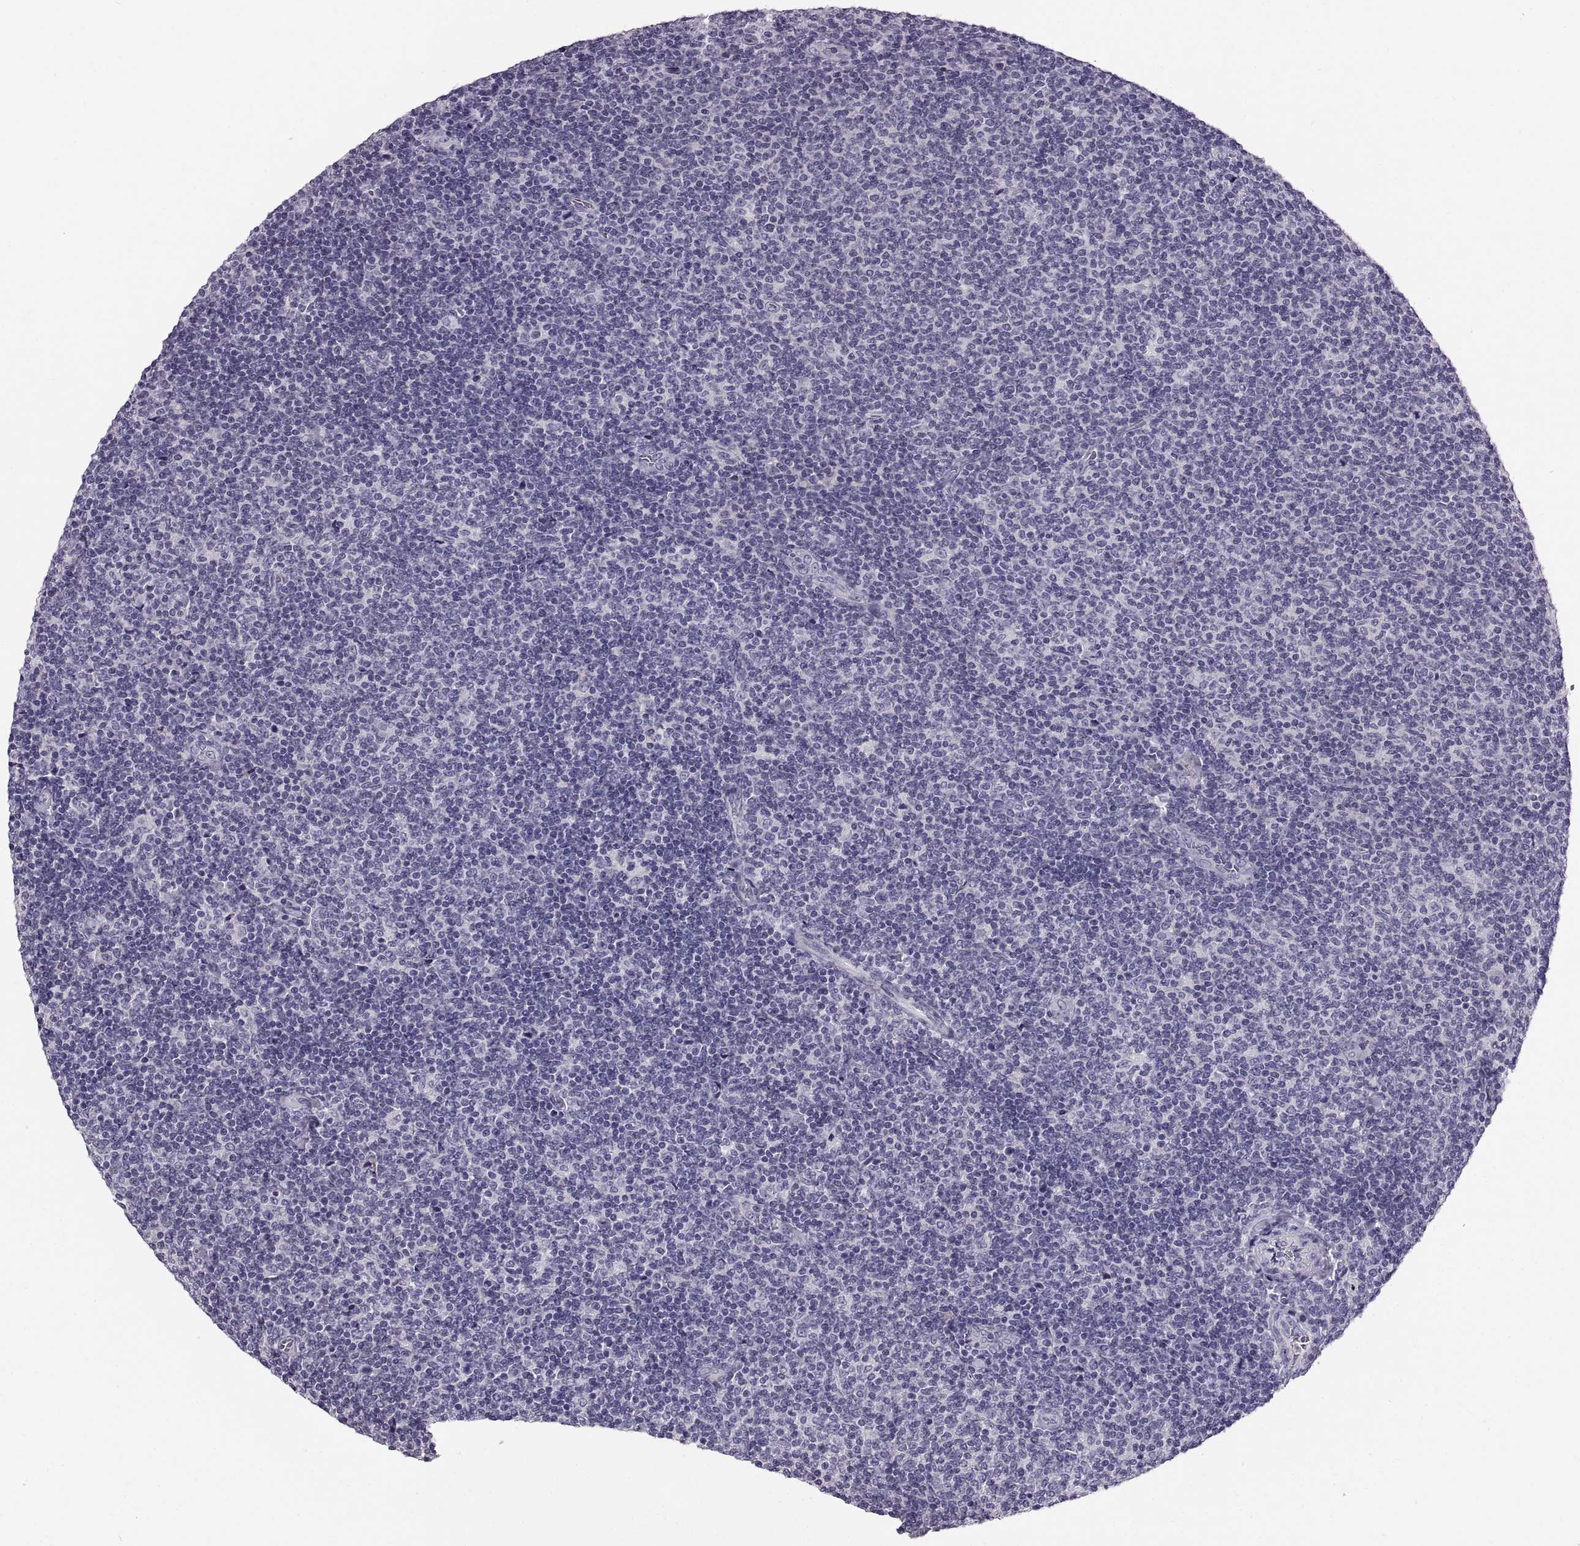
{"staining": {"intensity": "negative", "quantity": "none", "location": "none"}, "tissue": "lymphoma", "cell_type": "Tumor cells", "image_type": "cancer", "snomed": [{"axis": "morphology", "description": "Malignant lymphoma, non-Hodgkin's type, Low grade"}, {"axis": "topography", "description": "Lymph node"}], "caption": "IHC histopathology image of neoplastic tissue: malignant lymphoma, non-Hodgkin's type (low-grade) stained with DAB (3,3'-diaminobenzidine) reveals no significant protein positivity in tumor cells. (Brightfield microscopy of DAB immunohistochemistry (IHC) at high magnification).", "gene": "ADAM32", "patient": {"sex": "male", "age": 52}}